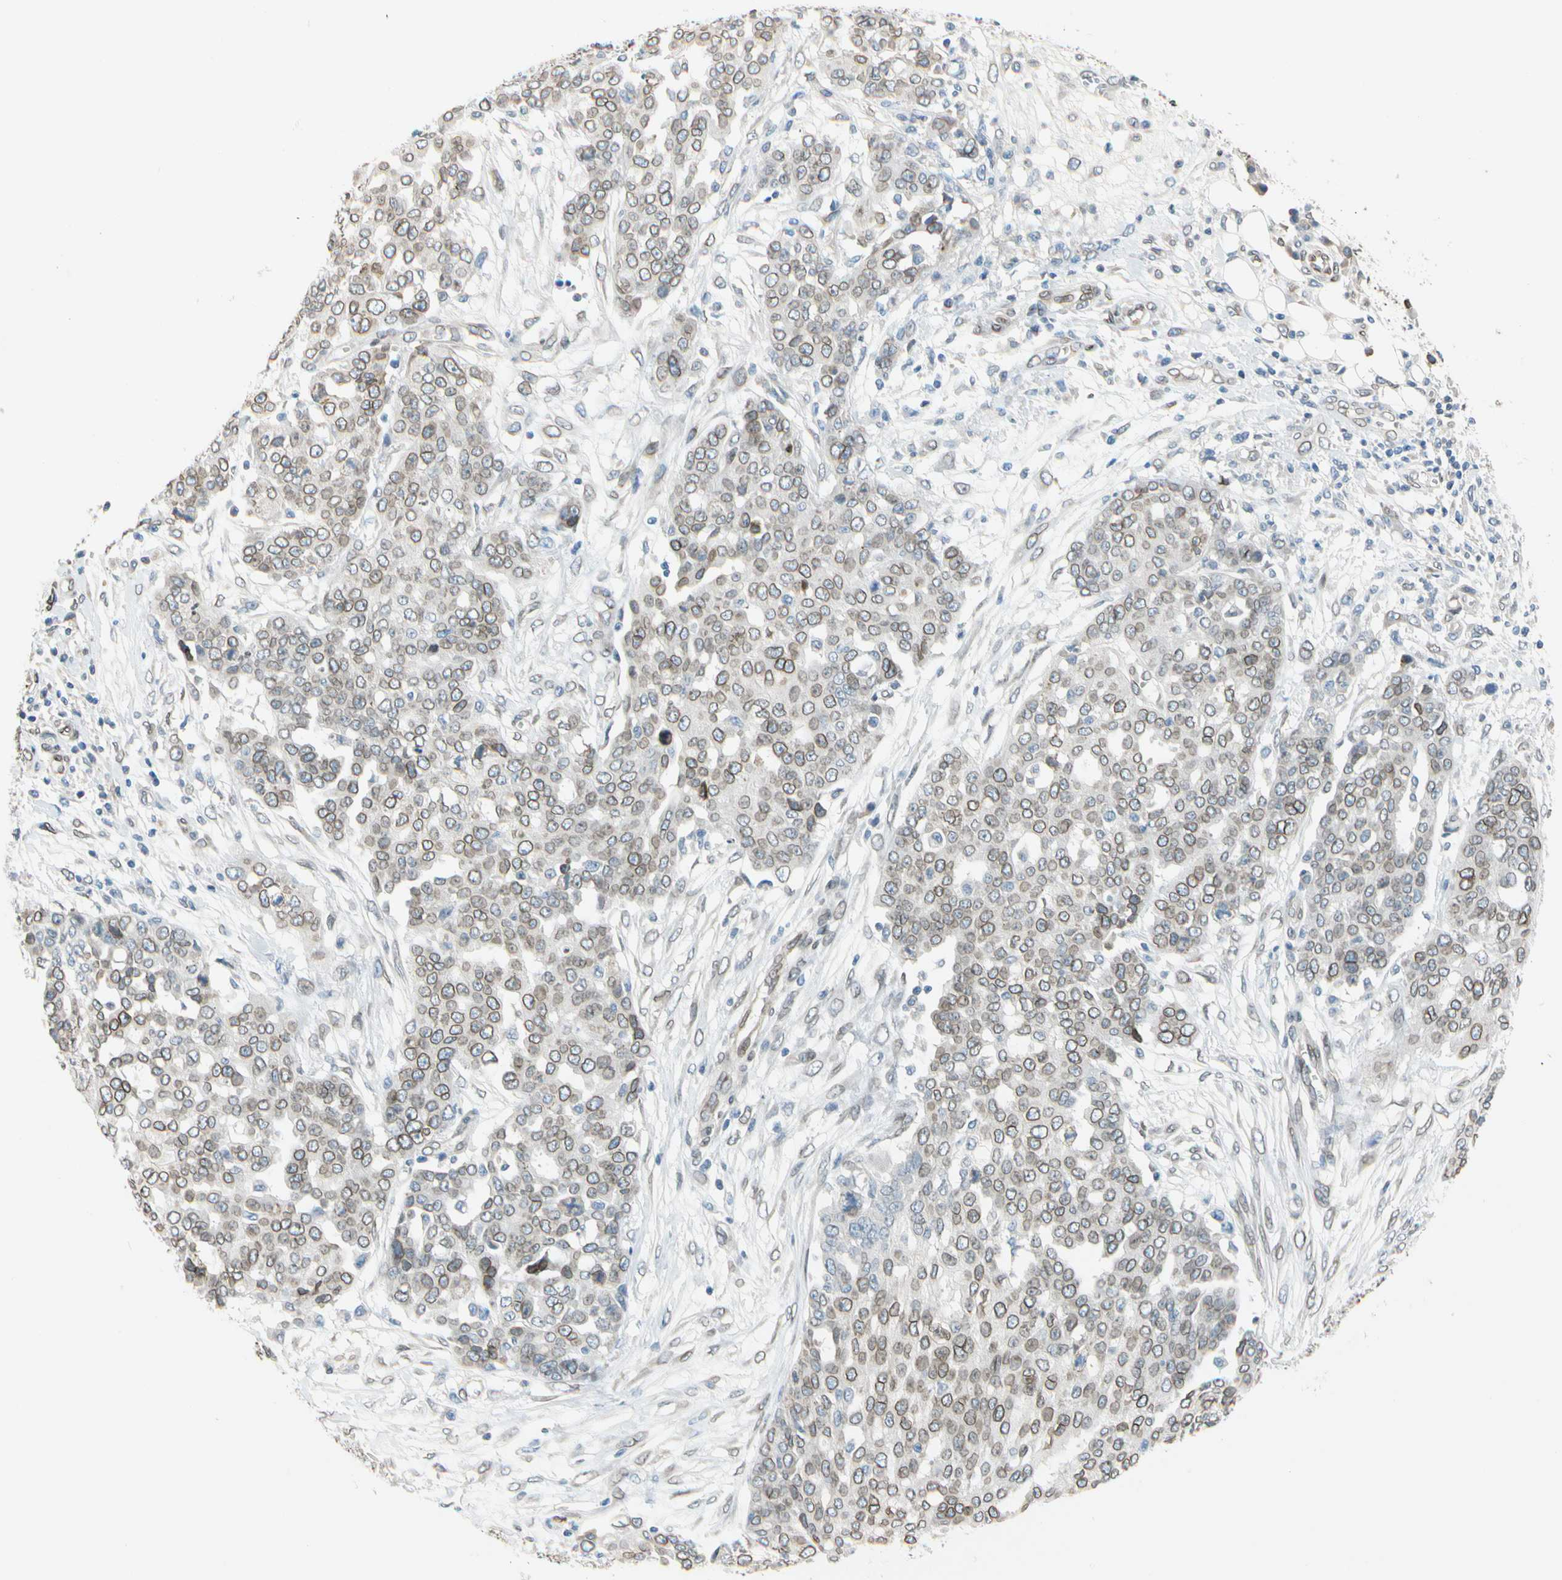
{"staining": {"intensity": "moderate", "quantity": "25%-75%", "location": "cytoplasmic/membranous,nuclear"}, "tissue": "ovarian cancer", "cell_type": "Tumor cells", "image_type": "cancer", "snomed": [{"axis": "morphology", "description": "Cystadenocarcinoma, serous, NOS"}, {"axis": "topography", "description": "Soft tissue"}, {"axis": "topography", "description": "Ovary"}], "caption": "A brown stain labels moderate cytoplasmic/membranous and nuclear expression of a protein in ovarian cancer (serous cystadenocarcinoma) tumor cells.", "gene": "SUN1", "patient": {"sex": "female", "age": 57}}